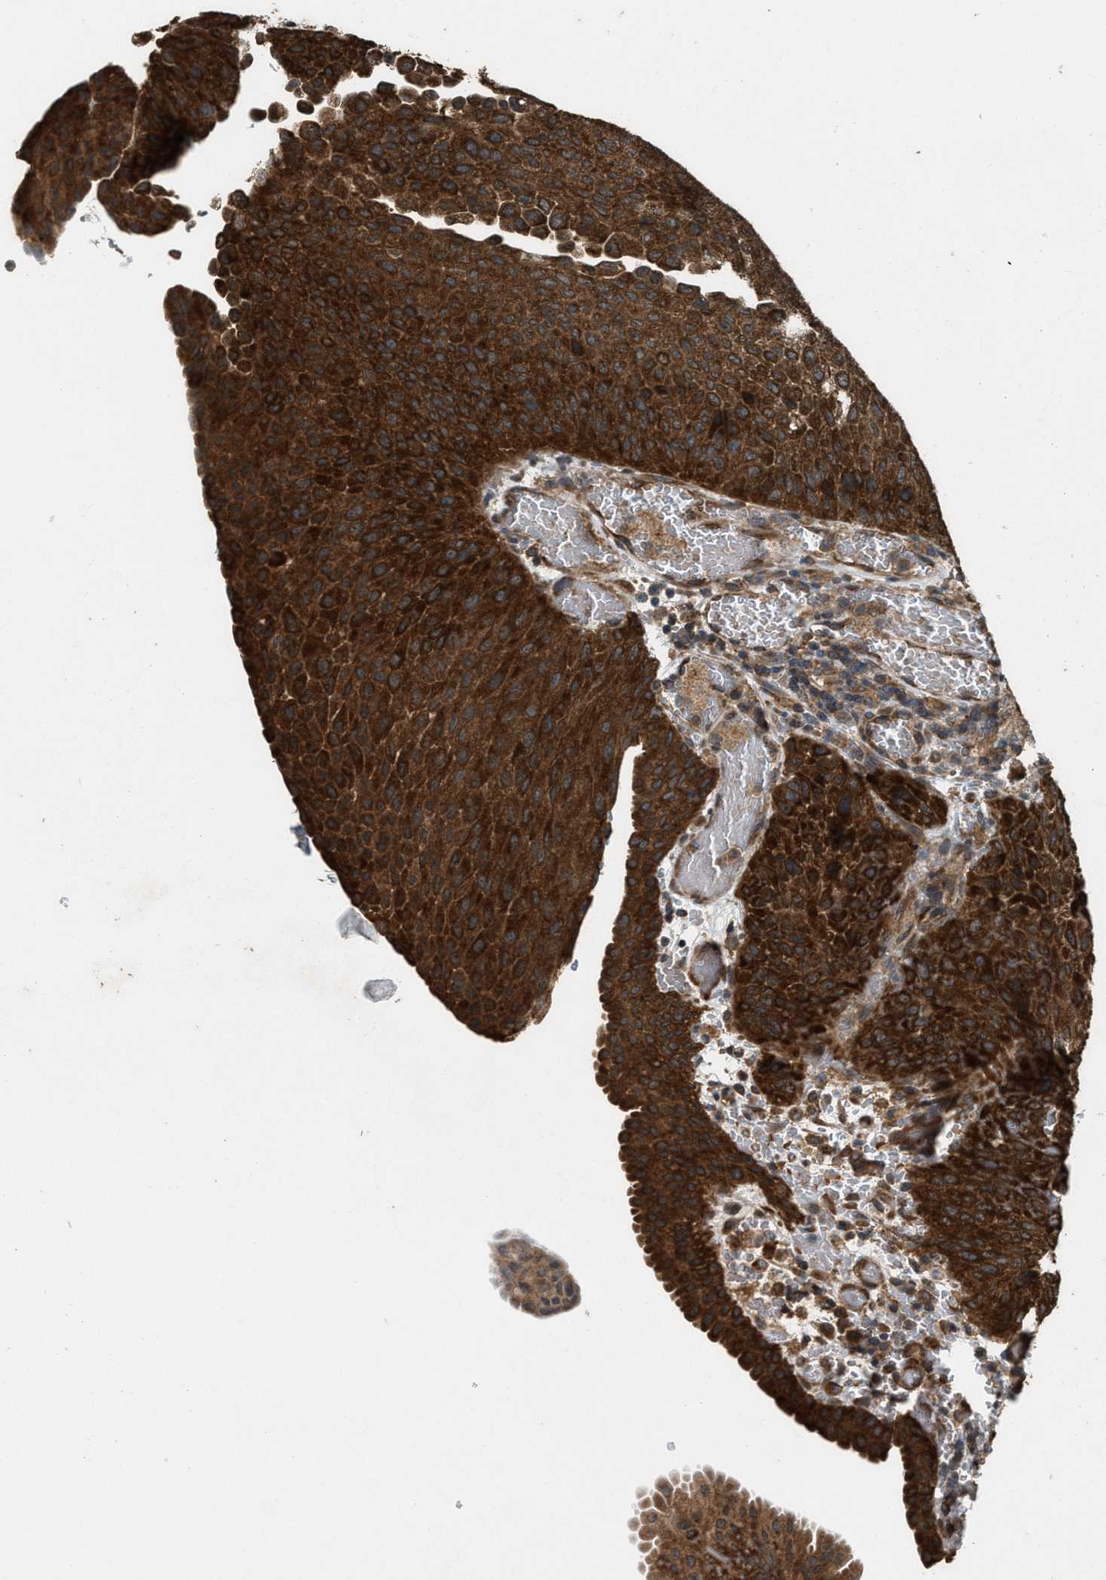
{"staining": {"intensity": "strong", "quantity": ">75%", "location": "cytoplasmic/membranous"}, "tissue": "urothelial cancer", "cell_type": "Tumor cells", "image_type": "cancer", "snomed": [{"axis": "morphology", "description": "Urothelial carcinoma, Low grade"}, {"axis": "morphology", "description": "Urothelial carcinoma, High grade"}, {"axis": "topography", "description": "Urinary bladder"}], "caption": "Low-grade urothelial carcinoma stained with DAB immunohistochemistry (IHC) demonstrates high levels of strong cytoplasmic/membranous expression in approximately >75% of tumor cells.", "gene": "ARHGEF5", "patient": {"sex": "male", "age": 35}}